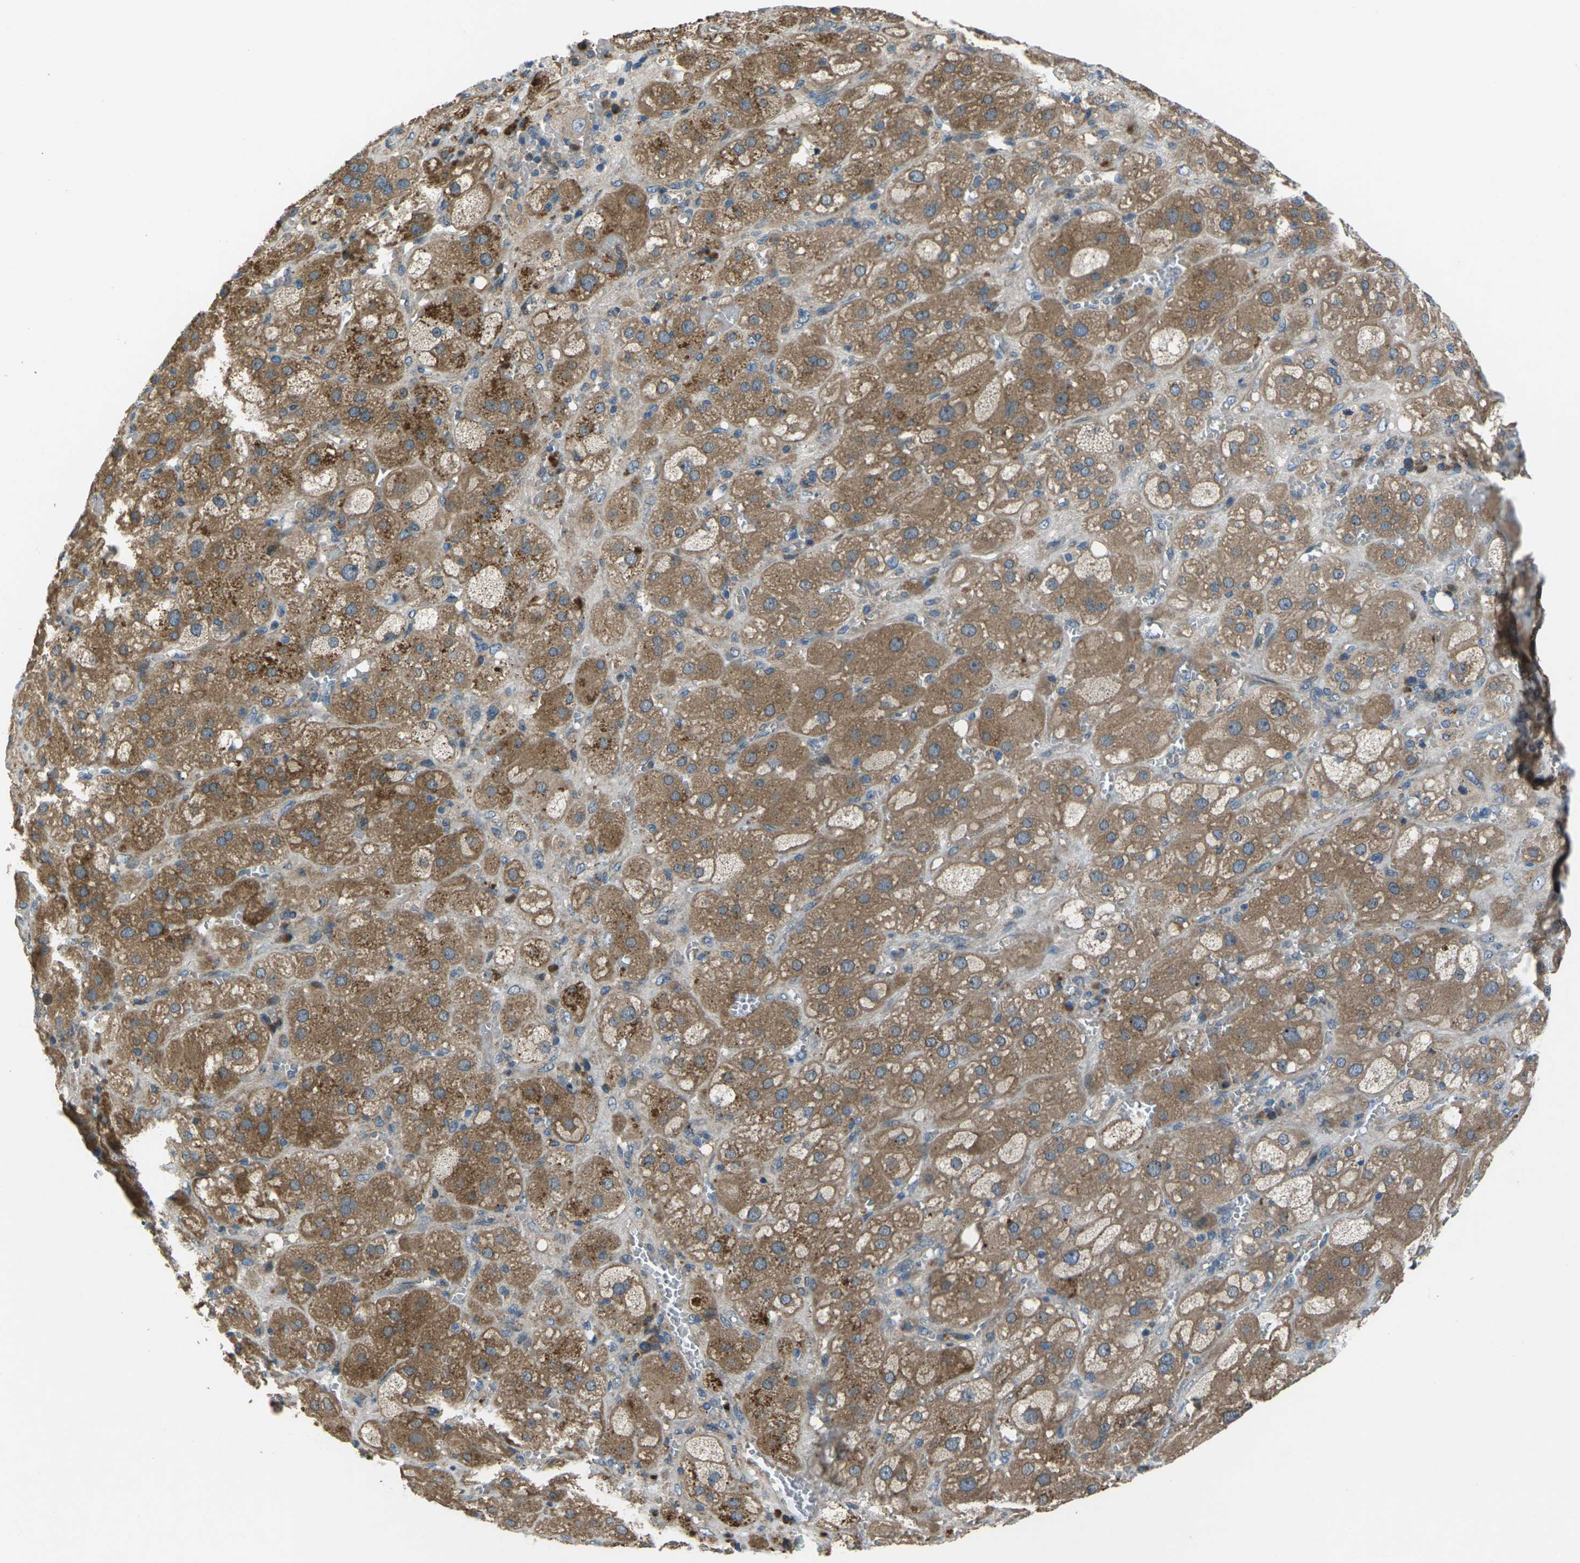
{"staining": {"intensity": "moderate", "quantity": ">75%", "location": "cytoplasmic/membranous"}, "tissue": "adrenal gland", "cell_type": "Glandular cells", "image_type": "normal", "snomed": [{"axis": "morphology", "description": "Normal tissue, NOS"}, {"axis": "topography", "description": "Adrenal gland"}], "caption": "A medium amount of moderate cytoplasmic/membranous staining is present in about >75% of glandular cells in unremarkable adrenal gland. (brown staining indicates protein expression, while blue staining denotes nuclei).", "gene": "EDNRA", "patient": {"sex": "female", "age": 47}}